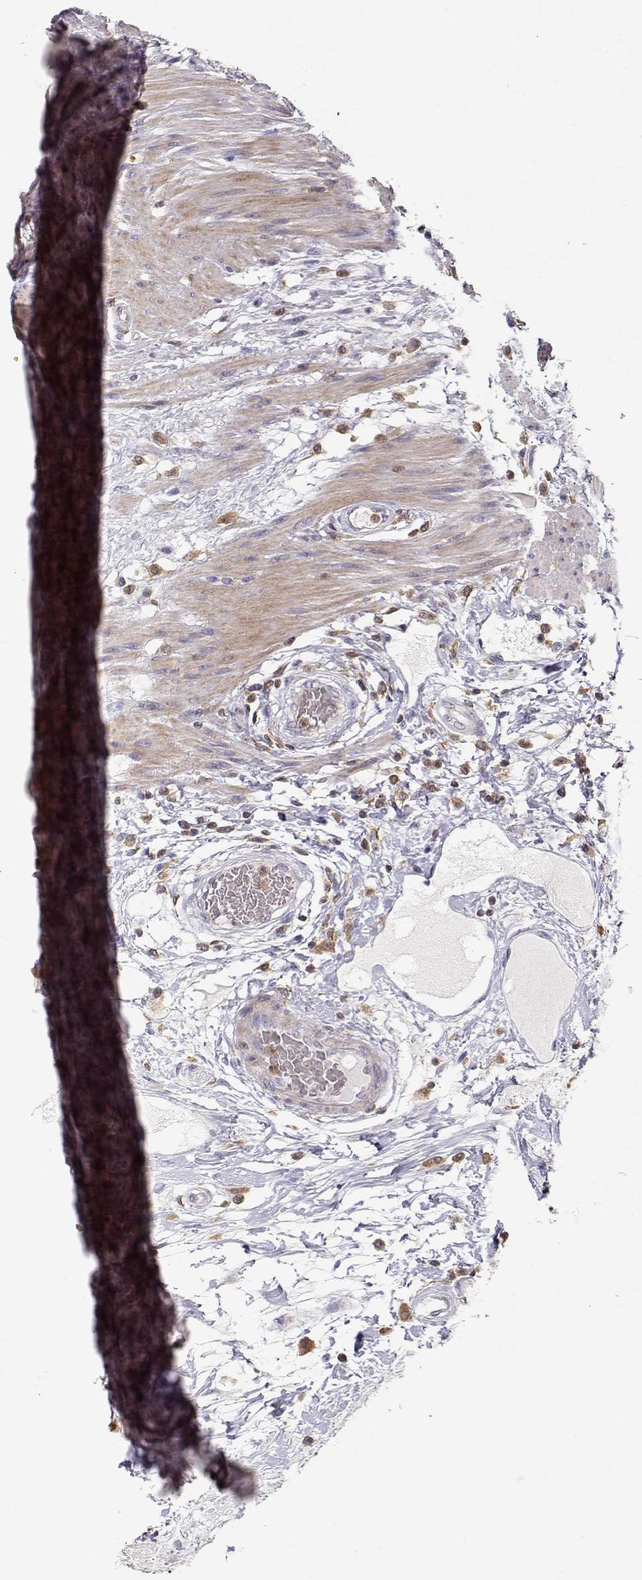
{"staining": {"intensity": "negative", "quantity": "none", "location": "none"}, "tissue": "colon", "cell_type": "Endothelial cells", "image_type": "normal", "snomed": [{"axis": "morphology", "description": "Normal tissue, NOS"}, {"axis": "topography", "description": "Colon"}], "caption": "IHC of unremarkable human colon displays no expression in endothelial cells.", "gene": "VAV1", "patient": {"sex": "female", "age": 65}}